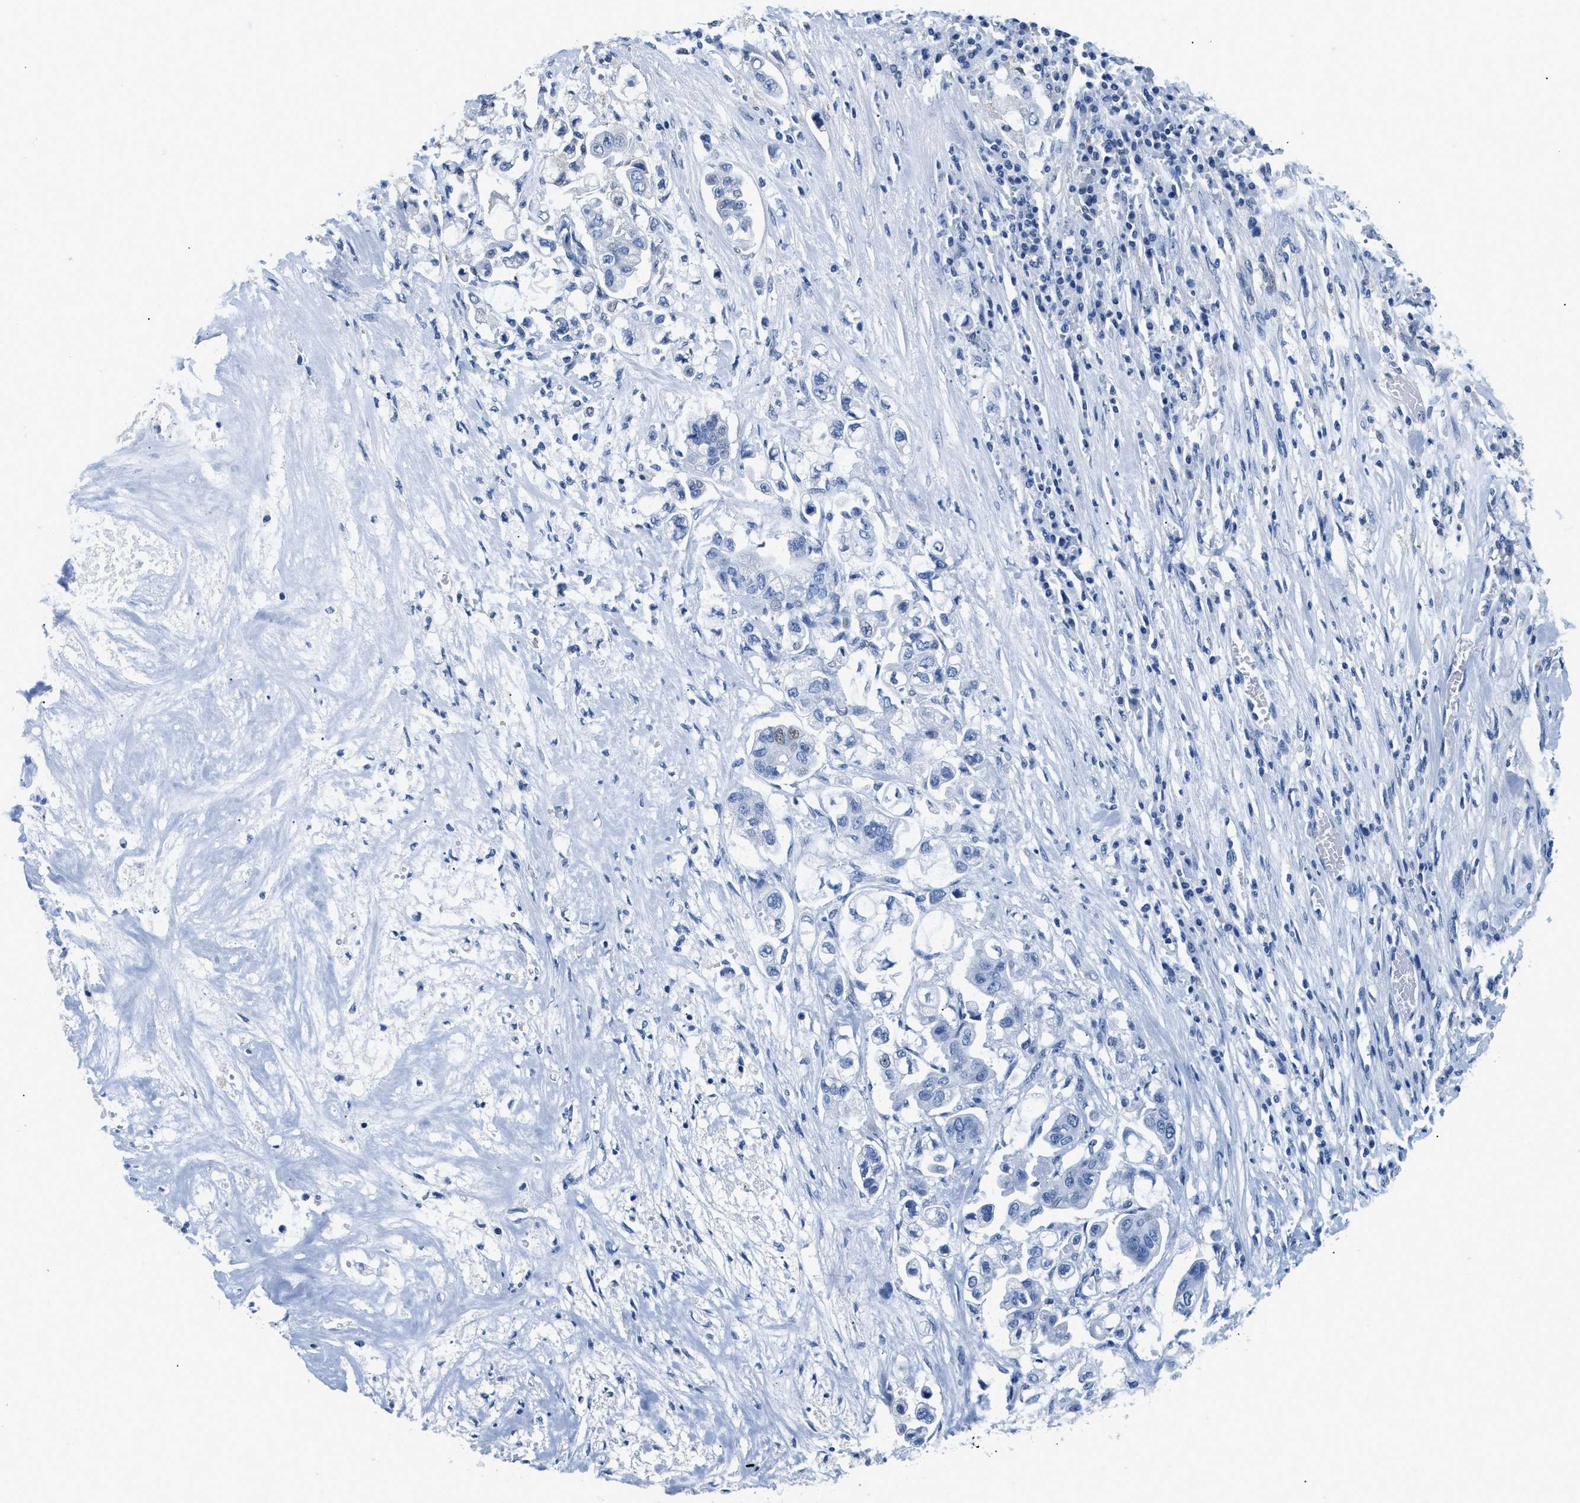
{"staining": {"intensity": "negative", "quantity": "none", "location": "none"}, "tissue": "stomach cancer", "cell_type": "Tumor cells", "image_type": "cancer", "snomed": [{"axis": "morphology", "description": "Adenocarcinoma, NOS"}, {"axis": "topography", "description": "Stomach"}], "caption": "DAB (3,3'-diaminobenzidine) immunohistochemical staining of stomach cancer exhibits no significant staining in tumor cells. (DAB (3,3'-diaminobenzidine) immunohistochemistry (IHC) visualized using brightfield microscopy, high magnification).", "gene": "GSN", "patient": {"sex": "male", "age": 62}}